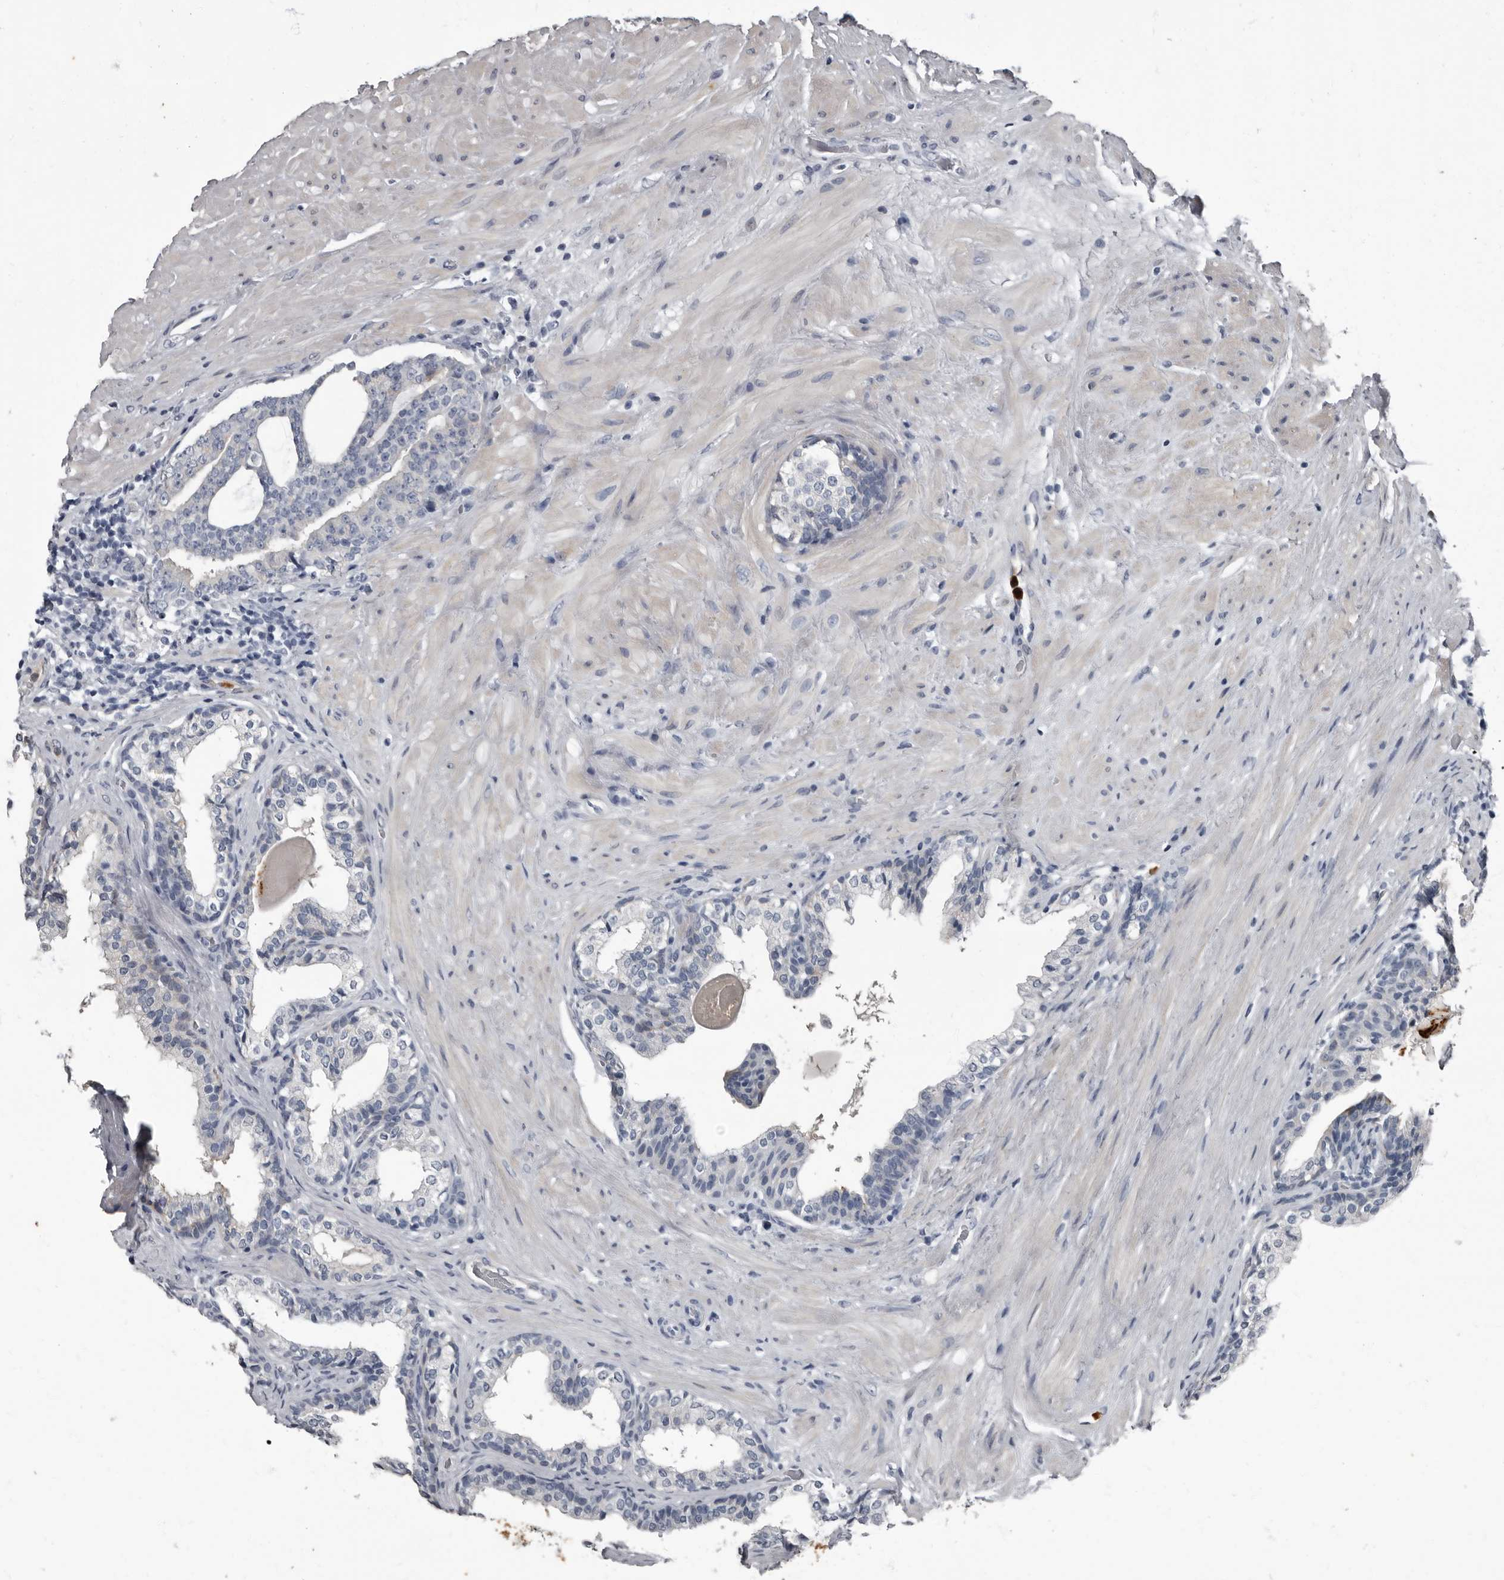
{"staining": {"intensity": "negative", "quantity": "none", "location": "none"}, "tissue": "prostate cancer", "cell_type": "Tumor cells", "image_type": "cancer", "snomed": [{"axis": "morphology", "description": "Adenocarcinoma, High grade"}, {"axis": "topography", "description": "Prostate"}], "caption": "DAB immunohistochemical staining of human prostate cancer demonstrates no significant staining in tumor cells.", "gene": "TPD52L1", "patient": {"sex": "male", "age": 56}}